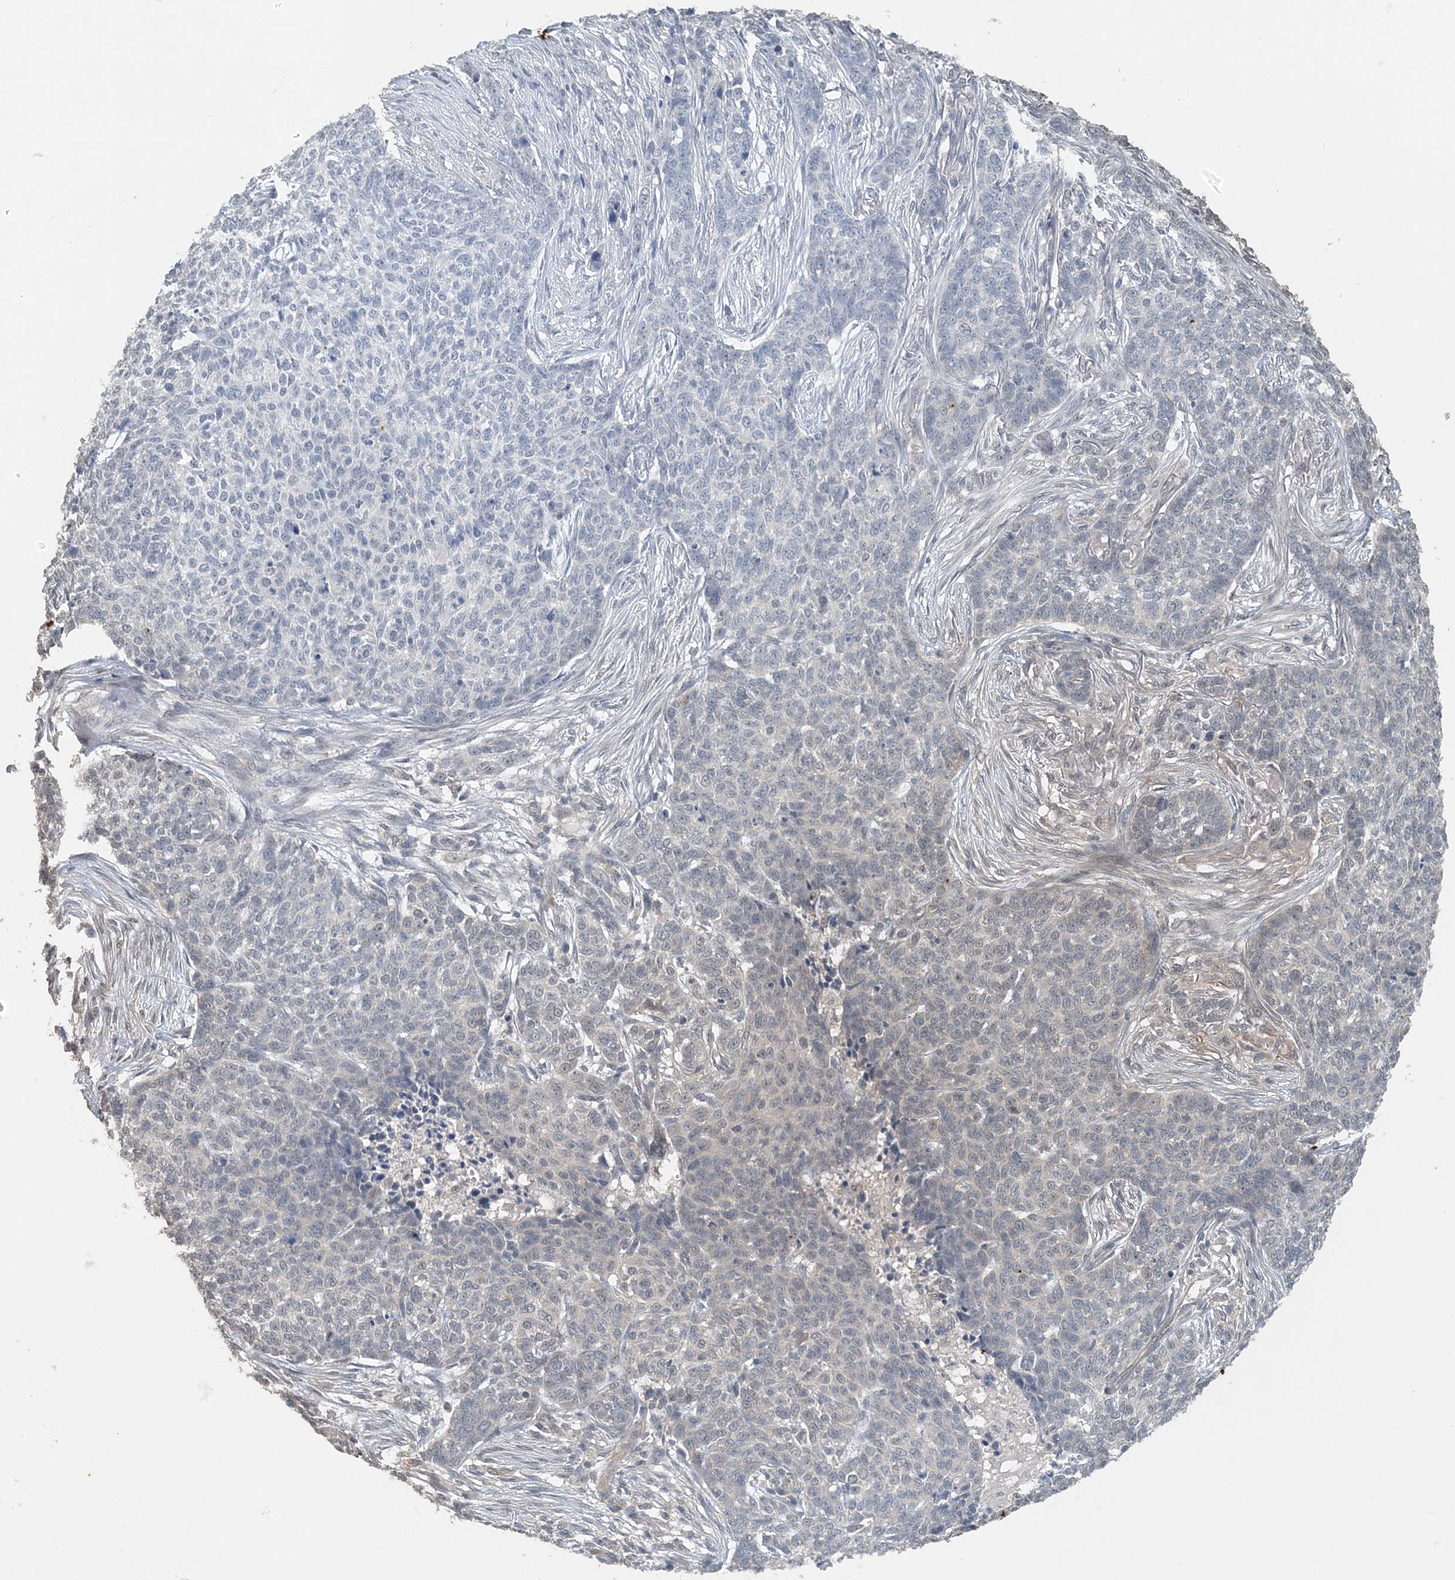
{"staining": {"intensity": "negative", "quantity": "none", "location": "none"}, "tissue": "skin cancer", "cell_type": "Tumor cells", "image_type": "cancer", "snomed": [{"axis": "morphology", "description": "Basal cell carcinoma"}, {"axis": "topography", "description": "Skin"}], "caption": "This is an immunohistochemistry image of human basal cell carcinoma (skin). There is no expression in tumor cells.", "gene": "FAM110A", "patient": {"sex": "male", "age": 85}}